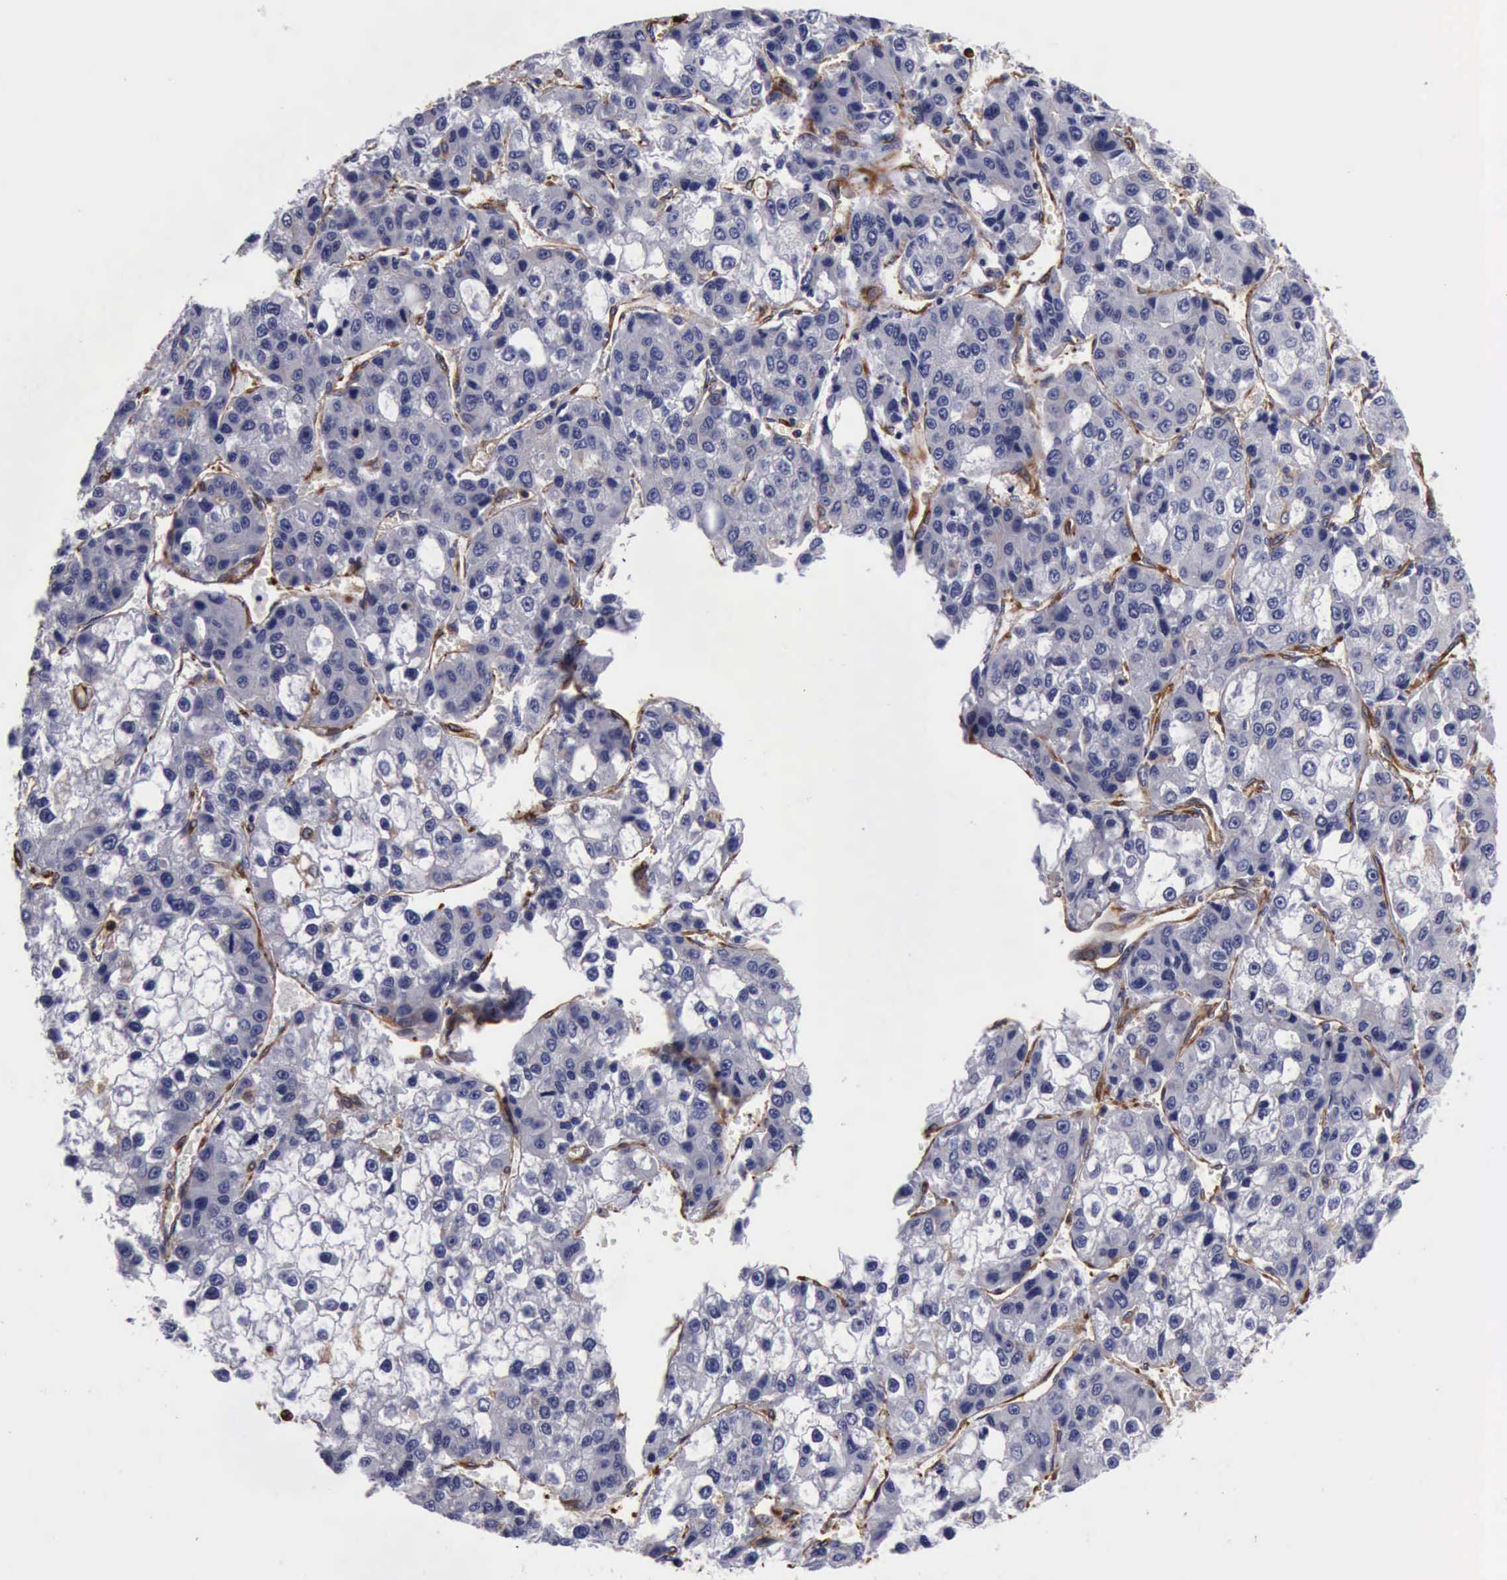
{"staining": {"intensity": "negative", "quantity": "none", "location": "none"}, "tissue": "liver cancer", "cell_type": "Tumor cells", "image_type": "cancer", "snomed": [{"axis": "morphology", "description": "Carcinoma, Hepatocellular, NOS"}, {"axis": "topography", "description": "Liver"}], "caption": "High magnification brightfield microscopy of liver cancer (hepatocellular carcinoma) stained with DAB (3,3'-diaminobenzidine) (brown) and counterstained with hematoxylin (blue): tumor cells show no significant expression.", "gene": "FLNA", "patient": {"sex": "female", "age": 66}}